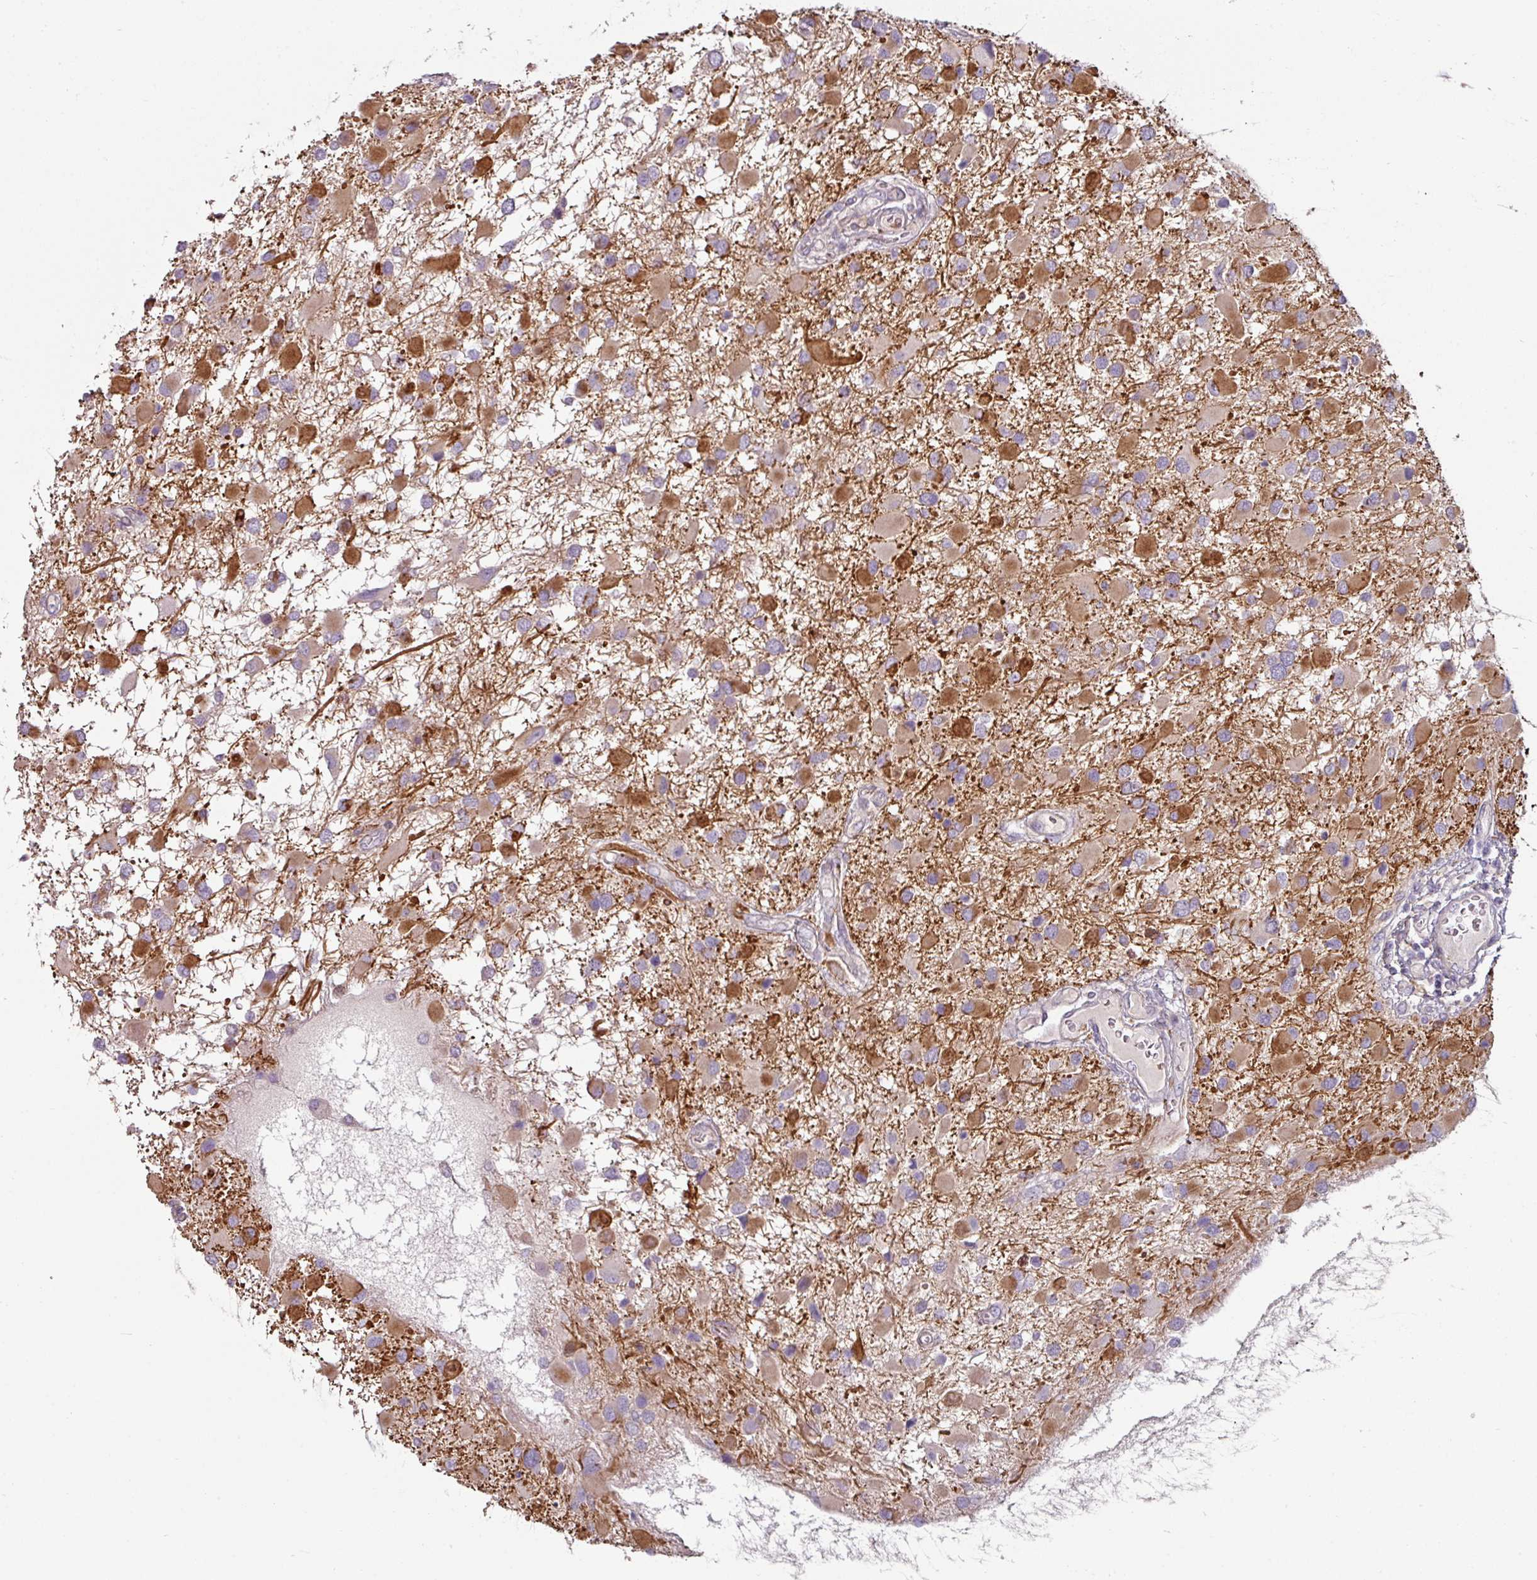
{"staining": {"intensity": "weak", "quantity": "25%-75%", "location": "cytoplasmic/membranous"}, "tissue": "glioma", "cell_type": "Tumor cells", "image_type": "cancer", "snomed": [{"axis": "morphology", "description": "Glioma, malignant, High grade"}, {"axis": "topography", "description": "Brain"}], "caption": "A histopathology image of glioma stained for a protein shows weak cytoplasmic/membranous brown staining in tumor cells.", "gene": "MTMR14", "patient": {"sex": "male", "age": 53}}